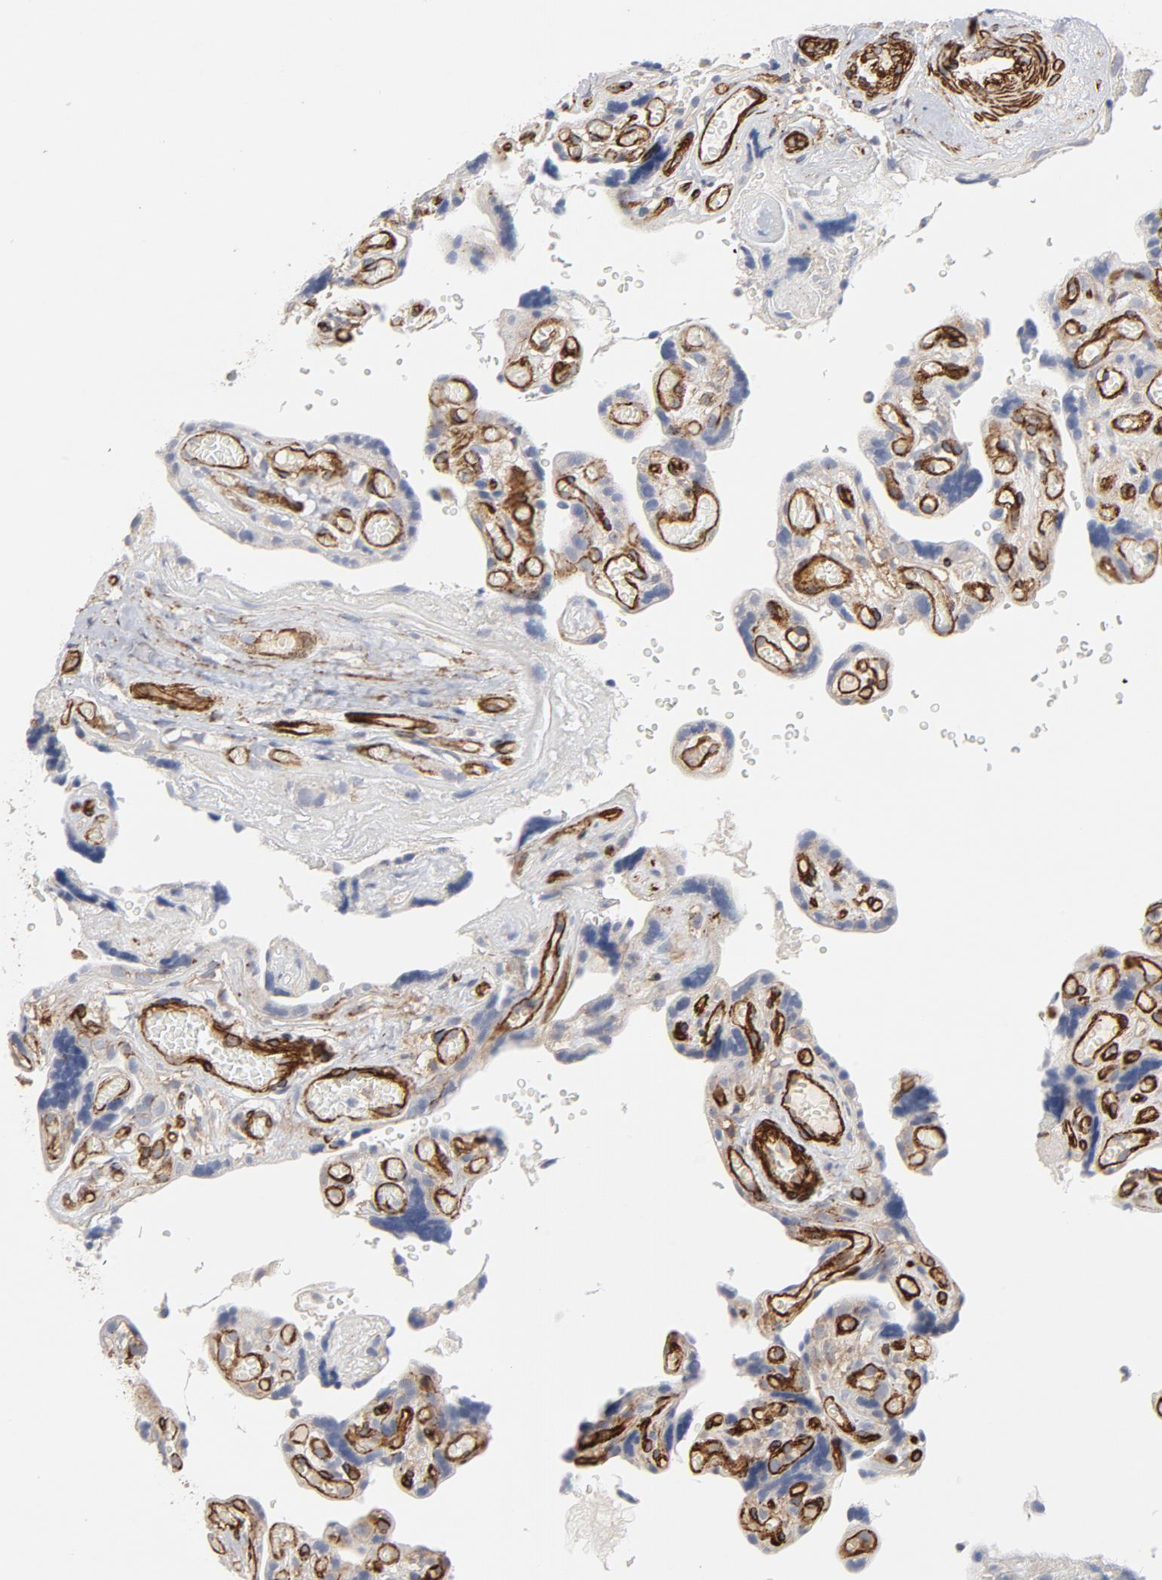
{"staining": {"intensity": "moderate", "quantity": "<25%", "location": "cytoplasmic/membranous"}, "tissue": "placenta", "cell_type": "Decidual cells", "image_type": "normal", "snomed": [{"axis": "morphology", "description": "Normal tissue, NOS"}, {"axis": "topography", "description": "Placenta"}], "caption": "About <25% of decidual cells in benign human placenta exhibit moderate cytoplasmic/membranous protein staining as visualized by brown immunohistochemical staining.", "gene": "GNG2", "patient": {"sex": "female", "age": 30}}